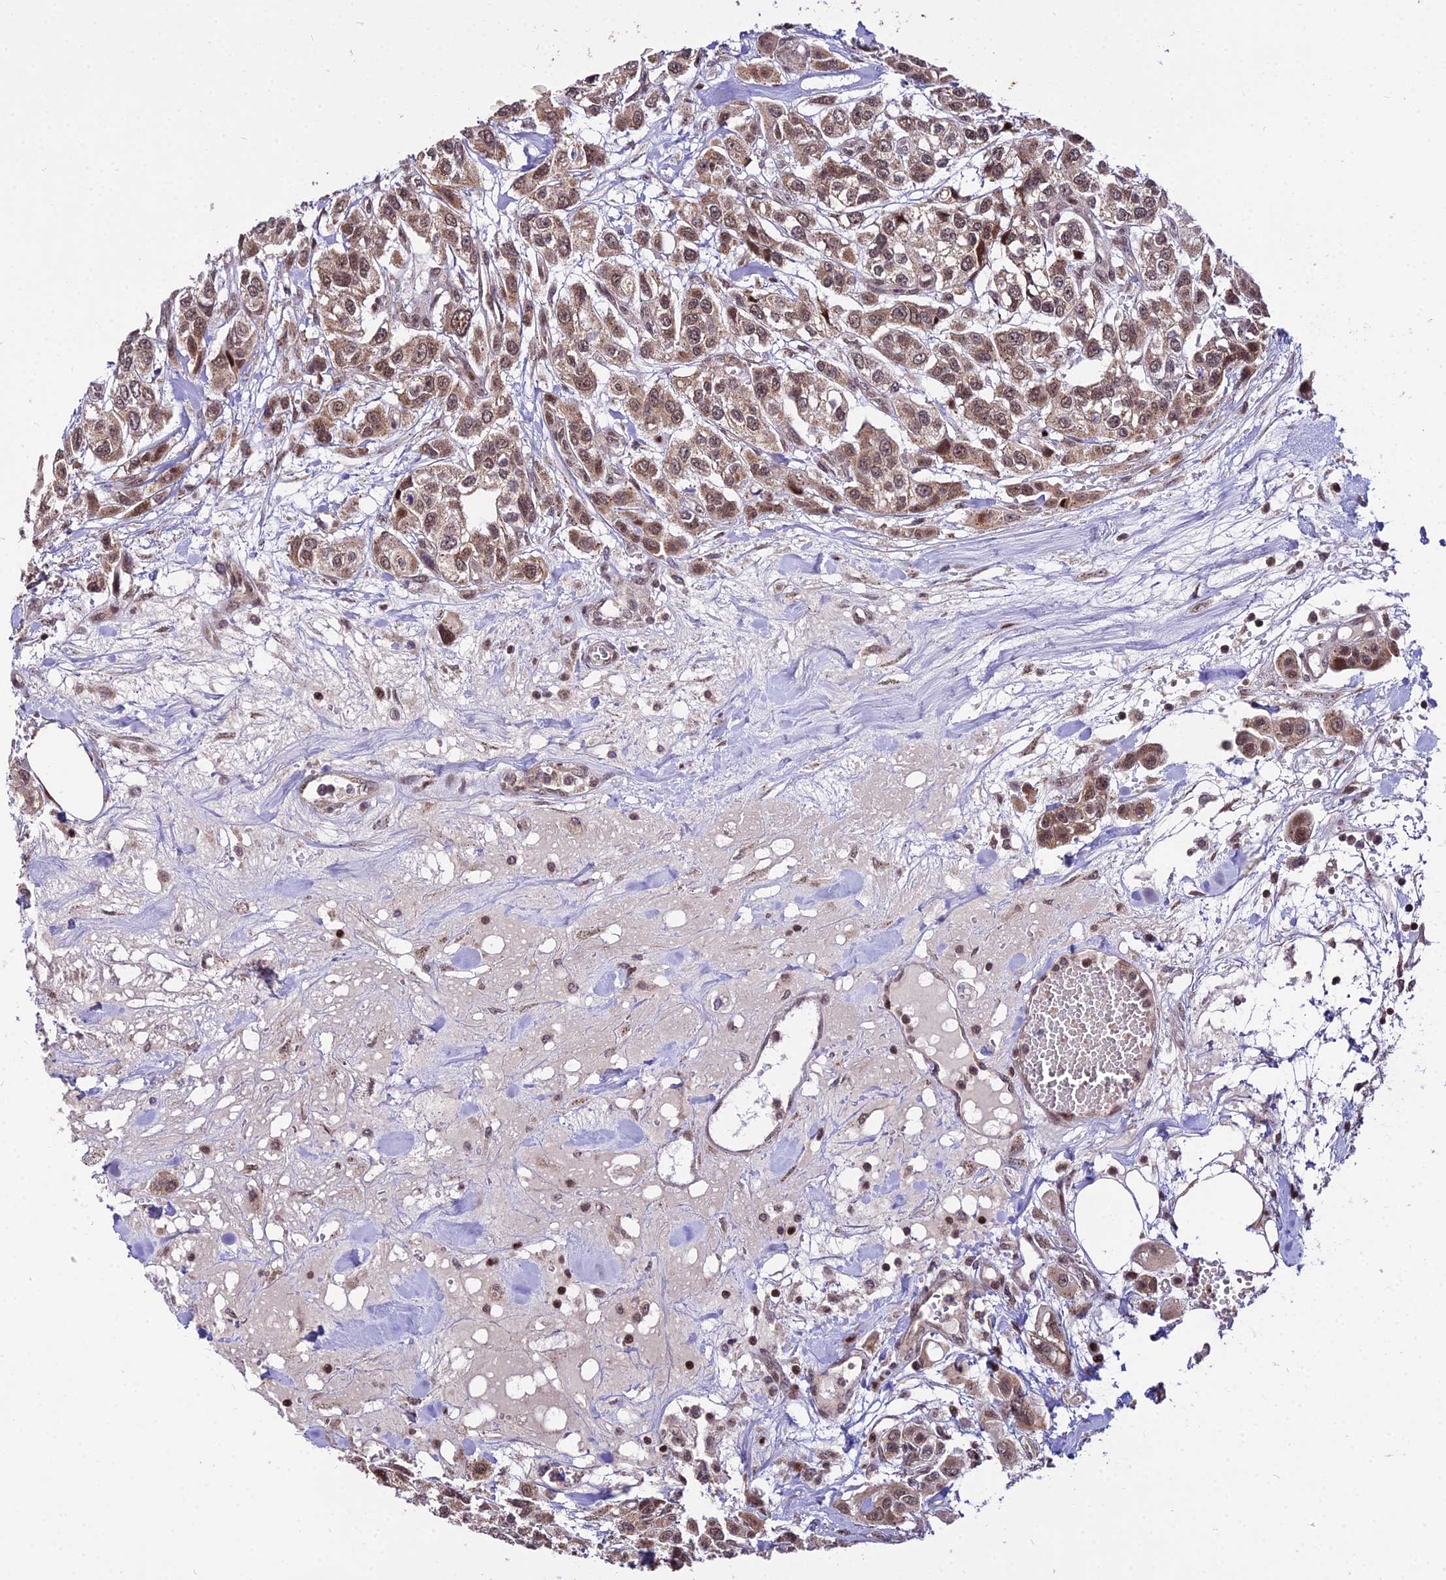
{"staining": {"intensity": "moderate", "quantity": ">75%", "location": "nuclear"}, "tissue": "urothelial cancer", "cell_type": "Tumor cells", "image_type": "cancer", "snomed": [{"axis": "morphology", "description": "Urothelial carcinoma, High grade"}, {"axis": "topography", "description": "Urinary bladder"}], "caption": "This micrograph displays IHC staining of high-grade urothelial carcinoma, with medium moderate nuclear positivity in approximately >75% of tumor cells.", "gene": "CIB3", "patient": {"sex": "male", "age": 67}}